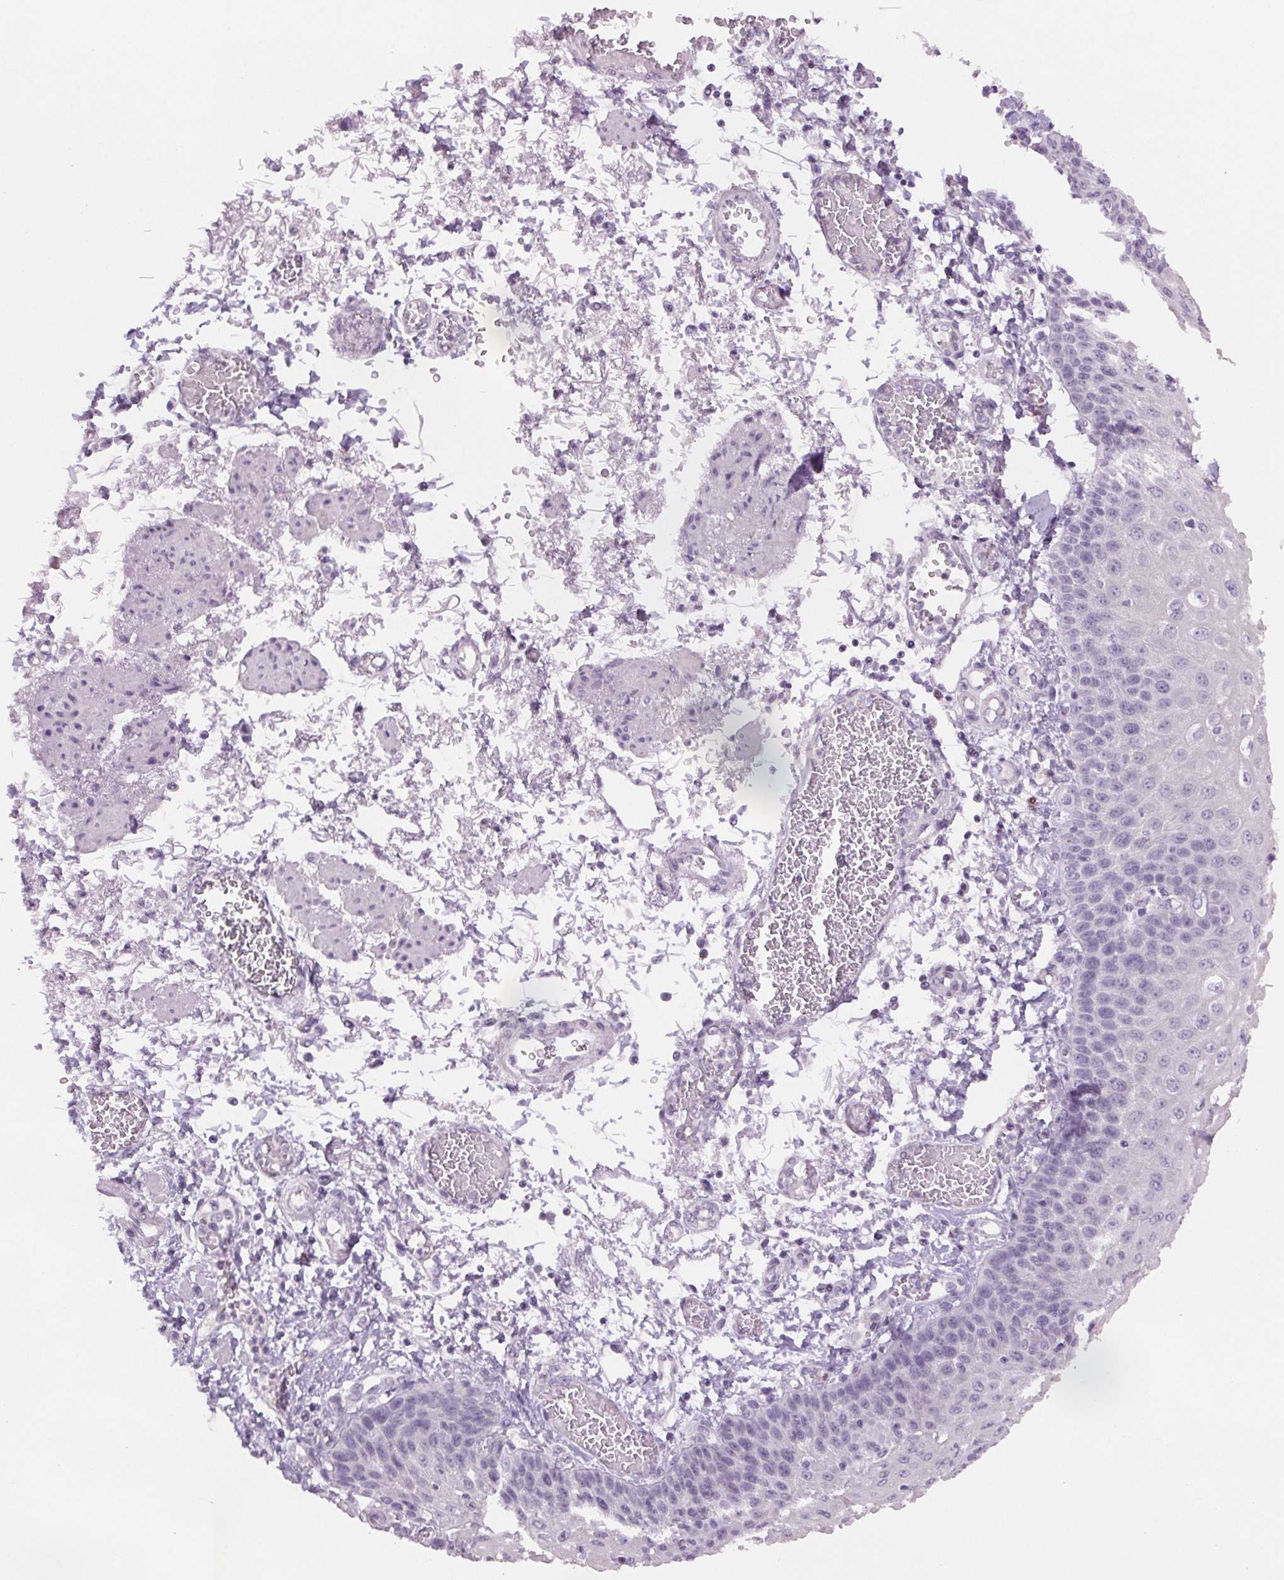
{"staining": {"intensity": "negative", "quantity": "none", "location": "none"}, "tissue": "esophagus", "cell_type": "Squamous epithelial cells", "image_type": "normal", "snomed": [{"axis": "morphology", "description": "Normal tissue, NOS"}, {"axis": "morphology", "description": "Adenocarcinoma, NOS"}, {"axis": "topography", "description": "Esophagus"}], "caption": "This is a micrograph of immunohistochemistry staining of normal esophagus, which shows no positivity in squamous epithelial cells.", "gene": "SLC6A19", "patient": {"sex": "male", "age": 81}}